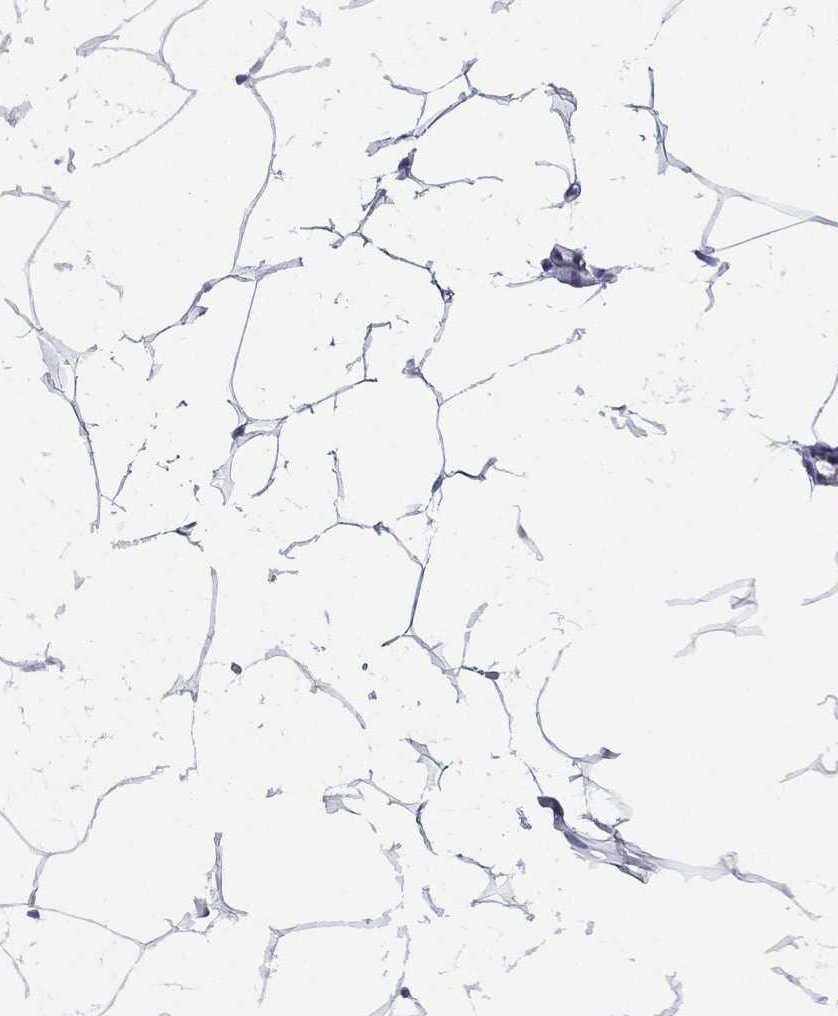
{"staining": {"intensity": "negative", "quantity": "none", "location": "none"}, "tissue": "breast", "cell_type": "Adipocytes", "image_type": "normal", "snomed": [{"axis": "morphology", "description": "Normal tissue, NOS"}, {"axis": "topography", "description": "Breast"}], "caption": "Micrograph shows no significant protein expression in adipocytes of benign breast. (DAB immunohistochemistry, high magnification).", "gene": "PPM1G", "patient": {"sex": "female", "age": 32}}